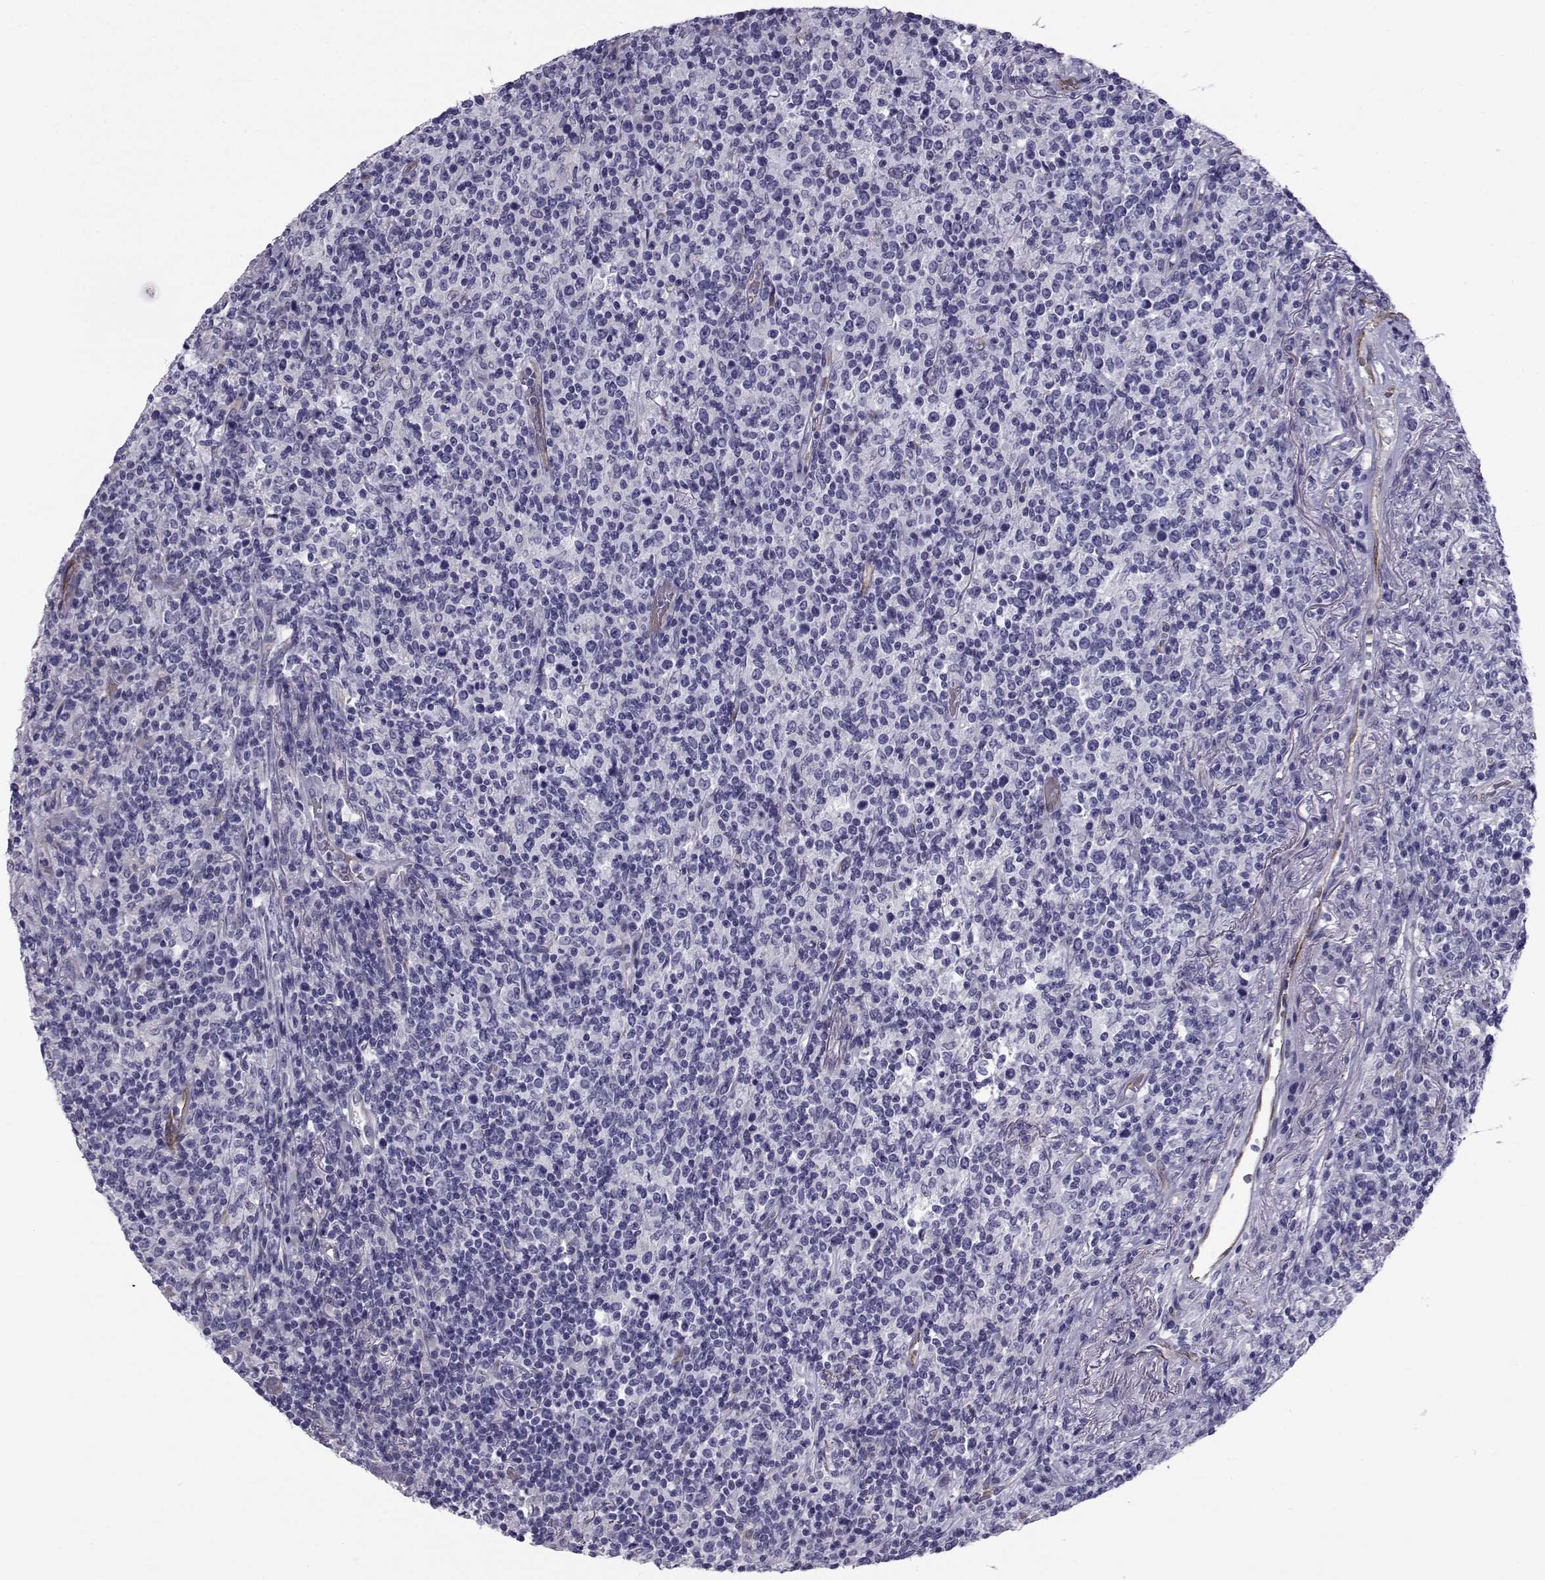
{"staining": {"intensity": "negative", "quantity": "none", "location": "none"}, "tissue": "lymphoma", "cell_type": "Tumor cells", "image_type": "cancer", "snomed": [{"axis": "morphology", "description": "Malignant lymphoma, non-Hodgkin's type, High grade"}, {"axis": "topography", "description": "Lung"}], "caption": "A high-resolution histopathology image shows immunohistochemistry staining of high-grade malignant lymphoma, non-Hodgkin's type, which displays no significant positivity in tumor cells.", "gene": "RNASE12", "patient": {"sex": "male", "age": 79}}